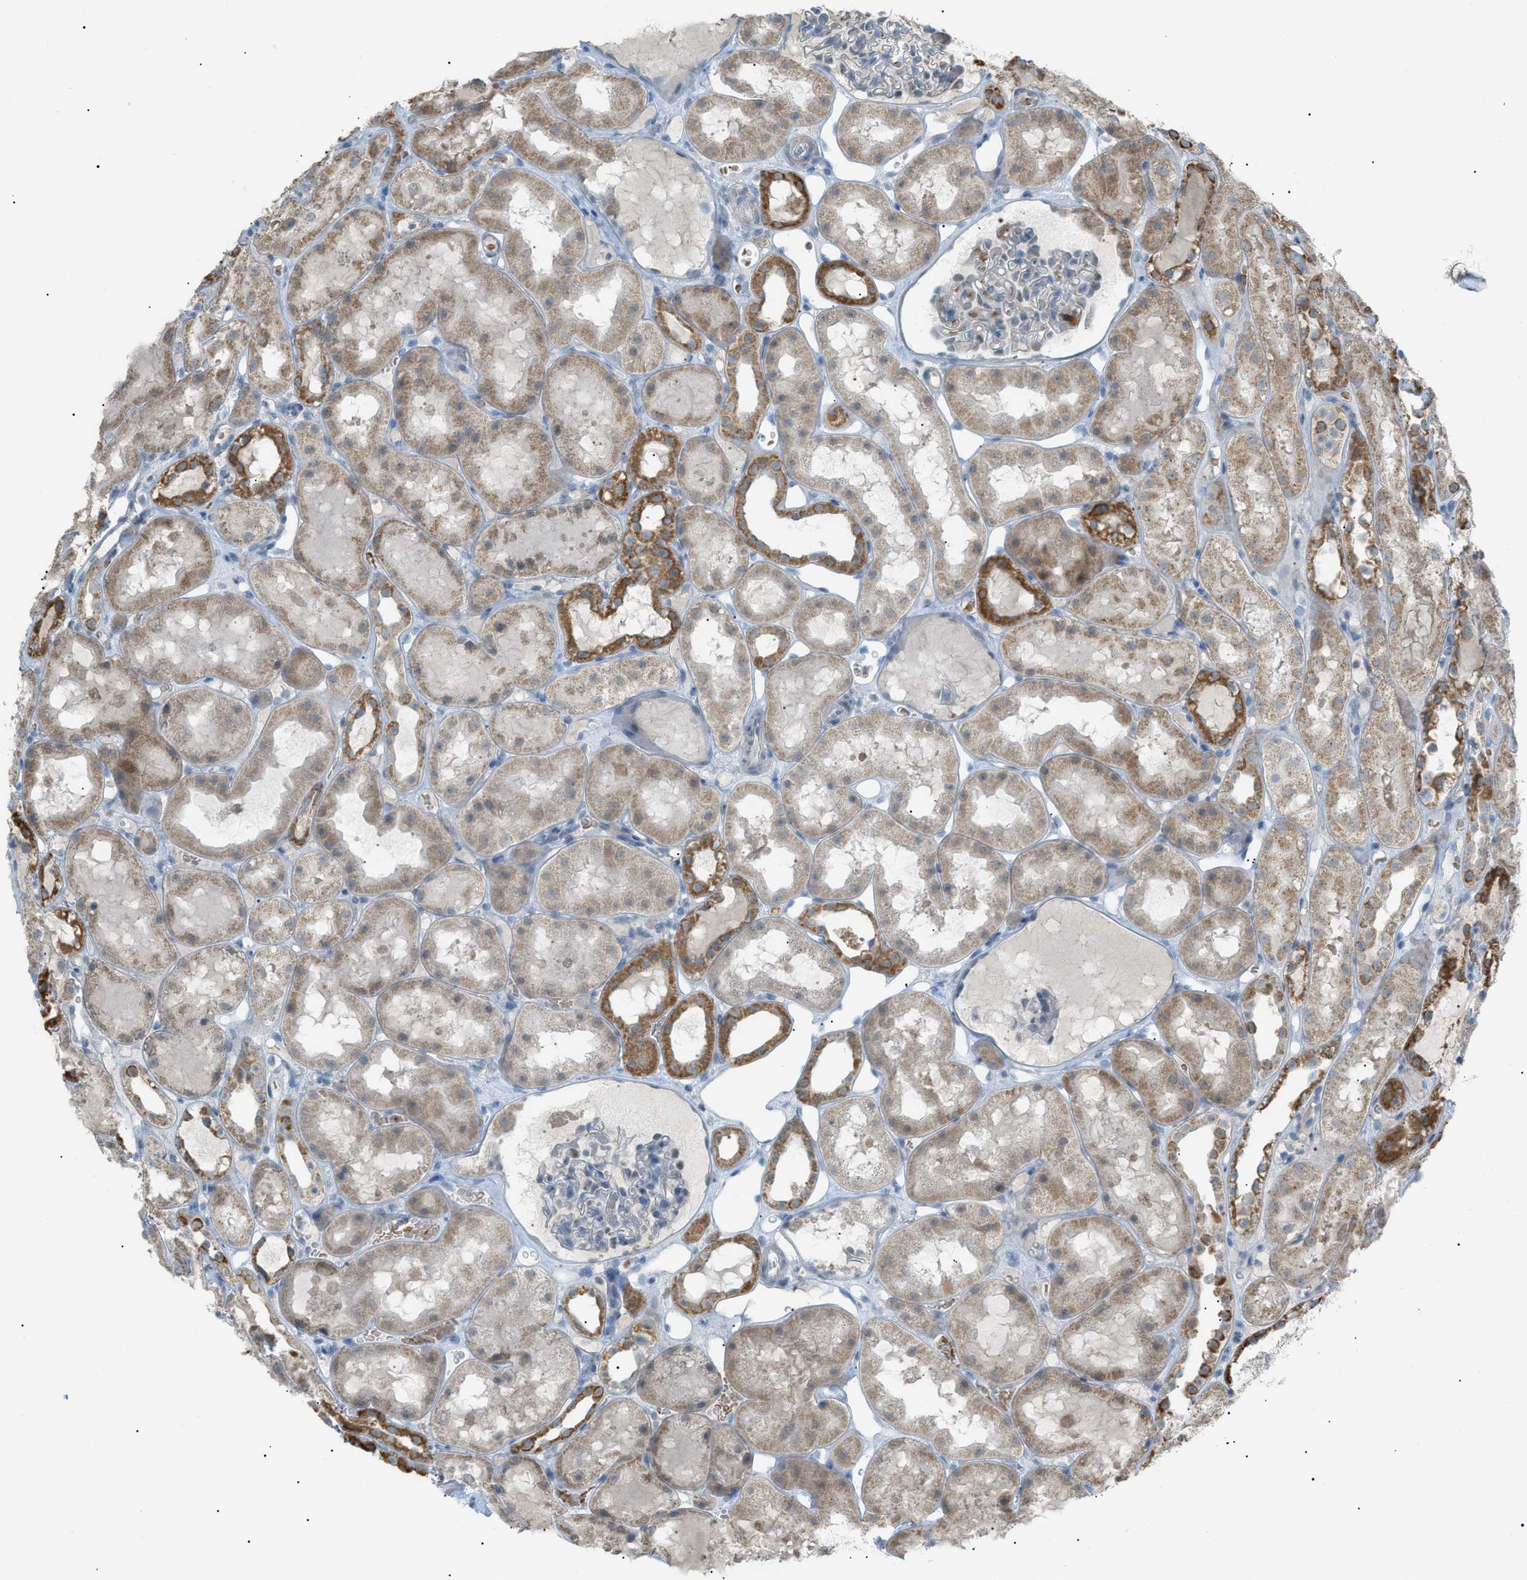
{"staining": {"intensity": "negative", "quantity": "none", "location": "none"}, "tissue": "kidney", "cell_type": "Cells in glomeruli", "image_type": "normal", "snomed": [{"axis": "morphology", "description": "Normal tissue, NOS"}, {"axis": "topography", "description": "Kidney"}, {"axis": "topography", "description": "Urinary bladder"}], "caption": "Photomicrograph shows no significant protein staining in cells in glomeruli of unremarkable kidney.", "gene": "ZNF516", "patient": {"sex": "male", "age": 16}}